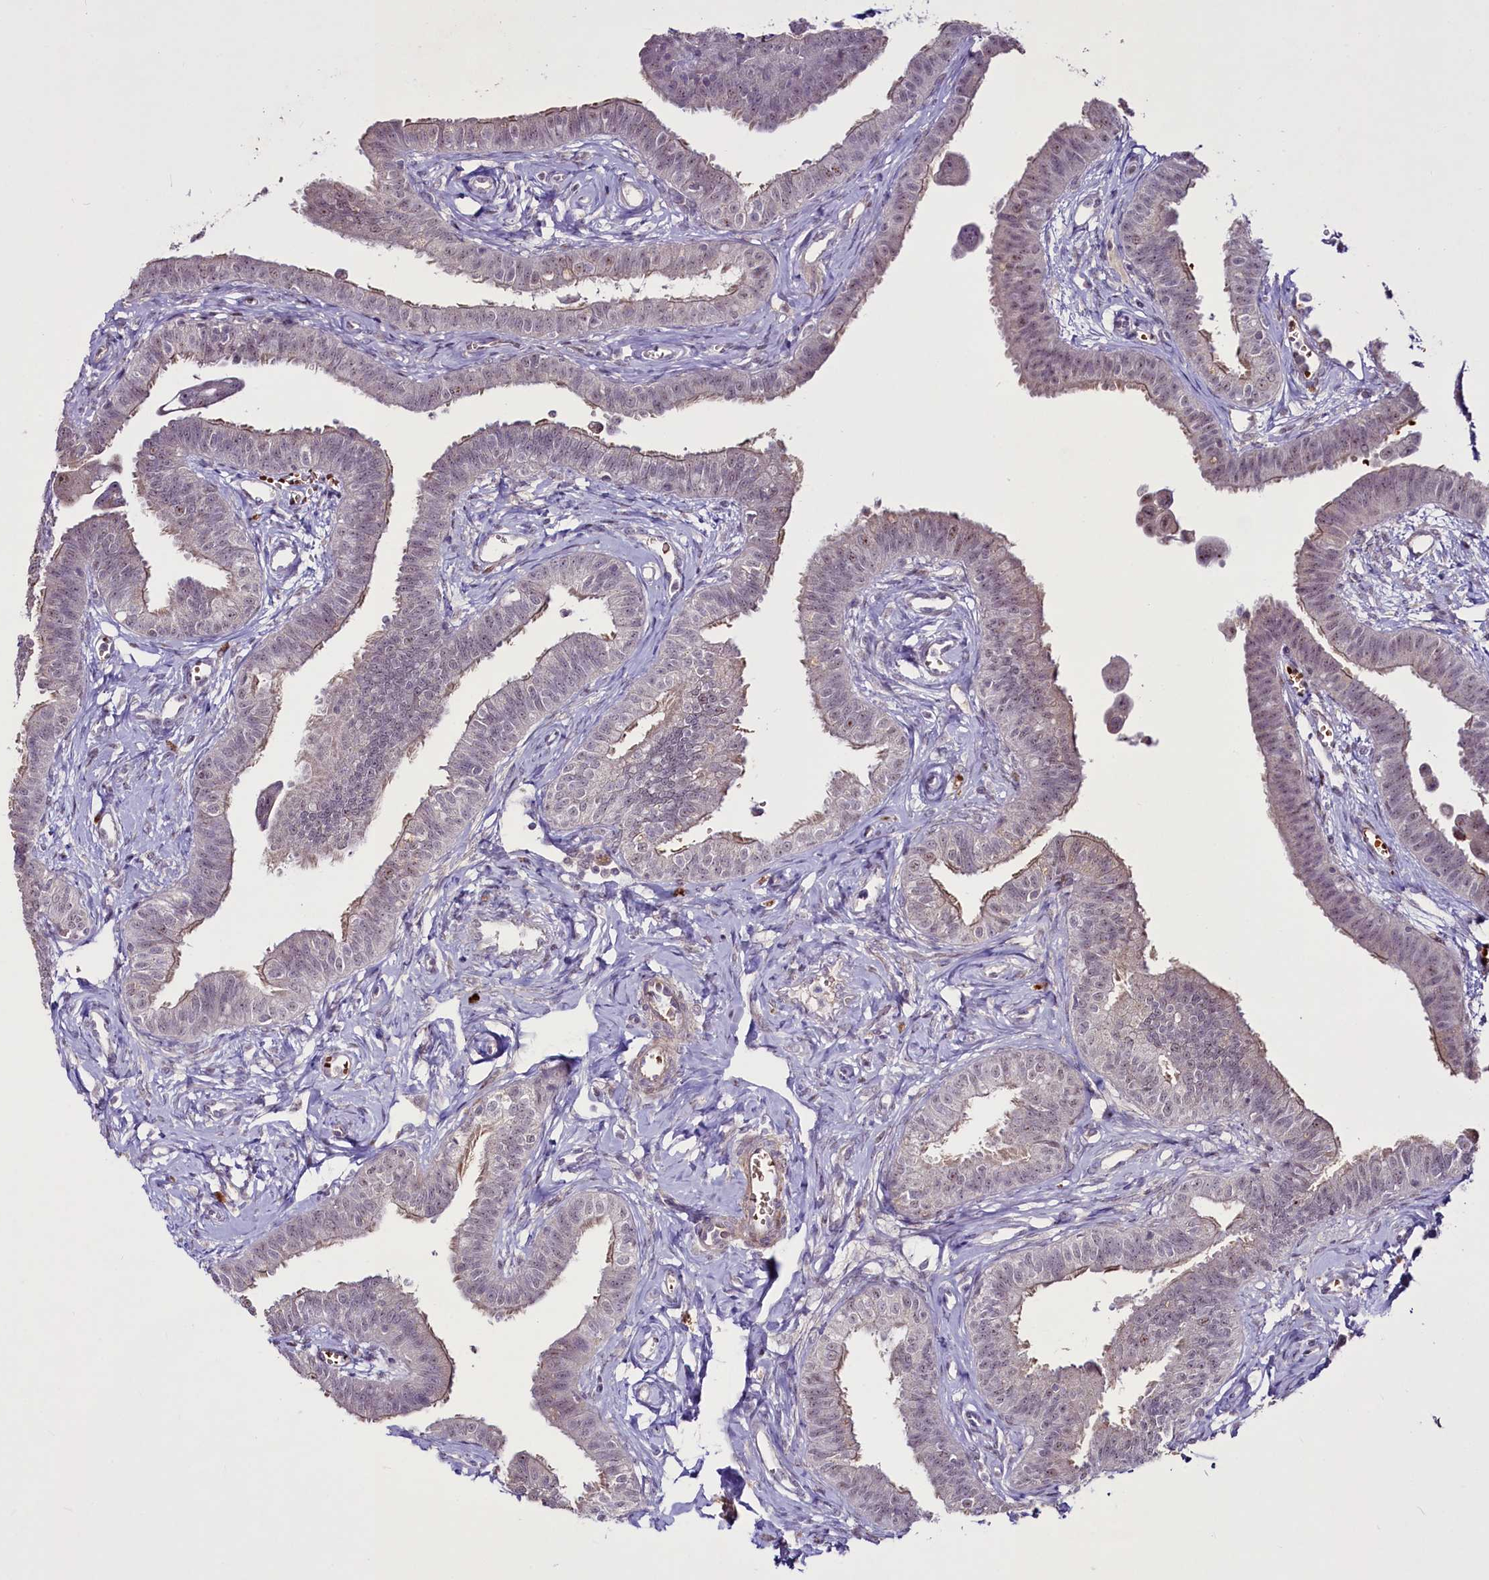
{"staining": {"intensity": "weak", "quantity": "<25%", "location": "cytoplasmic/membranous,nuclear"}, "tissue": "fallopian tube", "cell_type": "Glandular cells", "image_type": "normal", "snomed": [{"axis": "morphology", "description": "Normal tissue, NOS"}, {"axis": "morphology", "description": "Carcinoma, NOS"}, {"axis": "topography", "description": "Fallopian tube"}, {"axis": "topography", "description": "Ovary"}], "caption": "This histopathology image is of benign fallopian tube stained with immunohistochemistry to label a protein in brown with the nuclei are counter-stained blue. There is no positivity in glandular cells.", "gene": "SUSD3", "patient": {"sex": "female", "age": 59}}